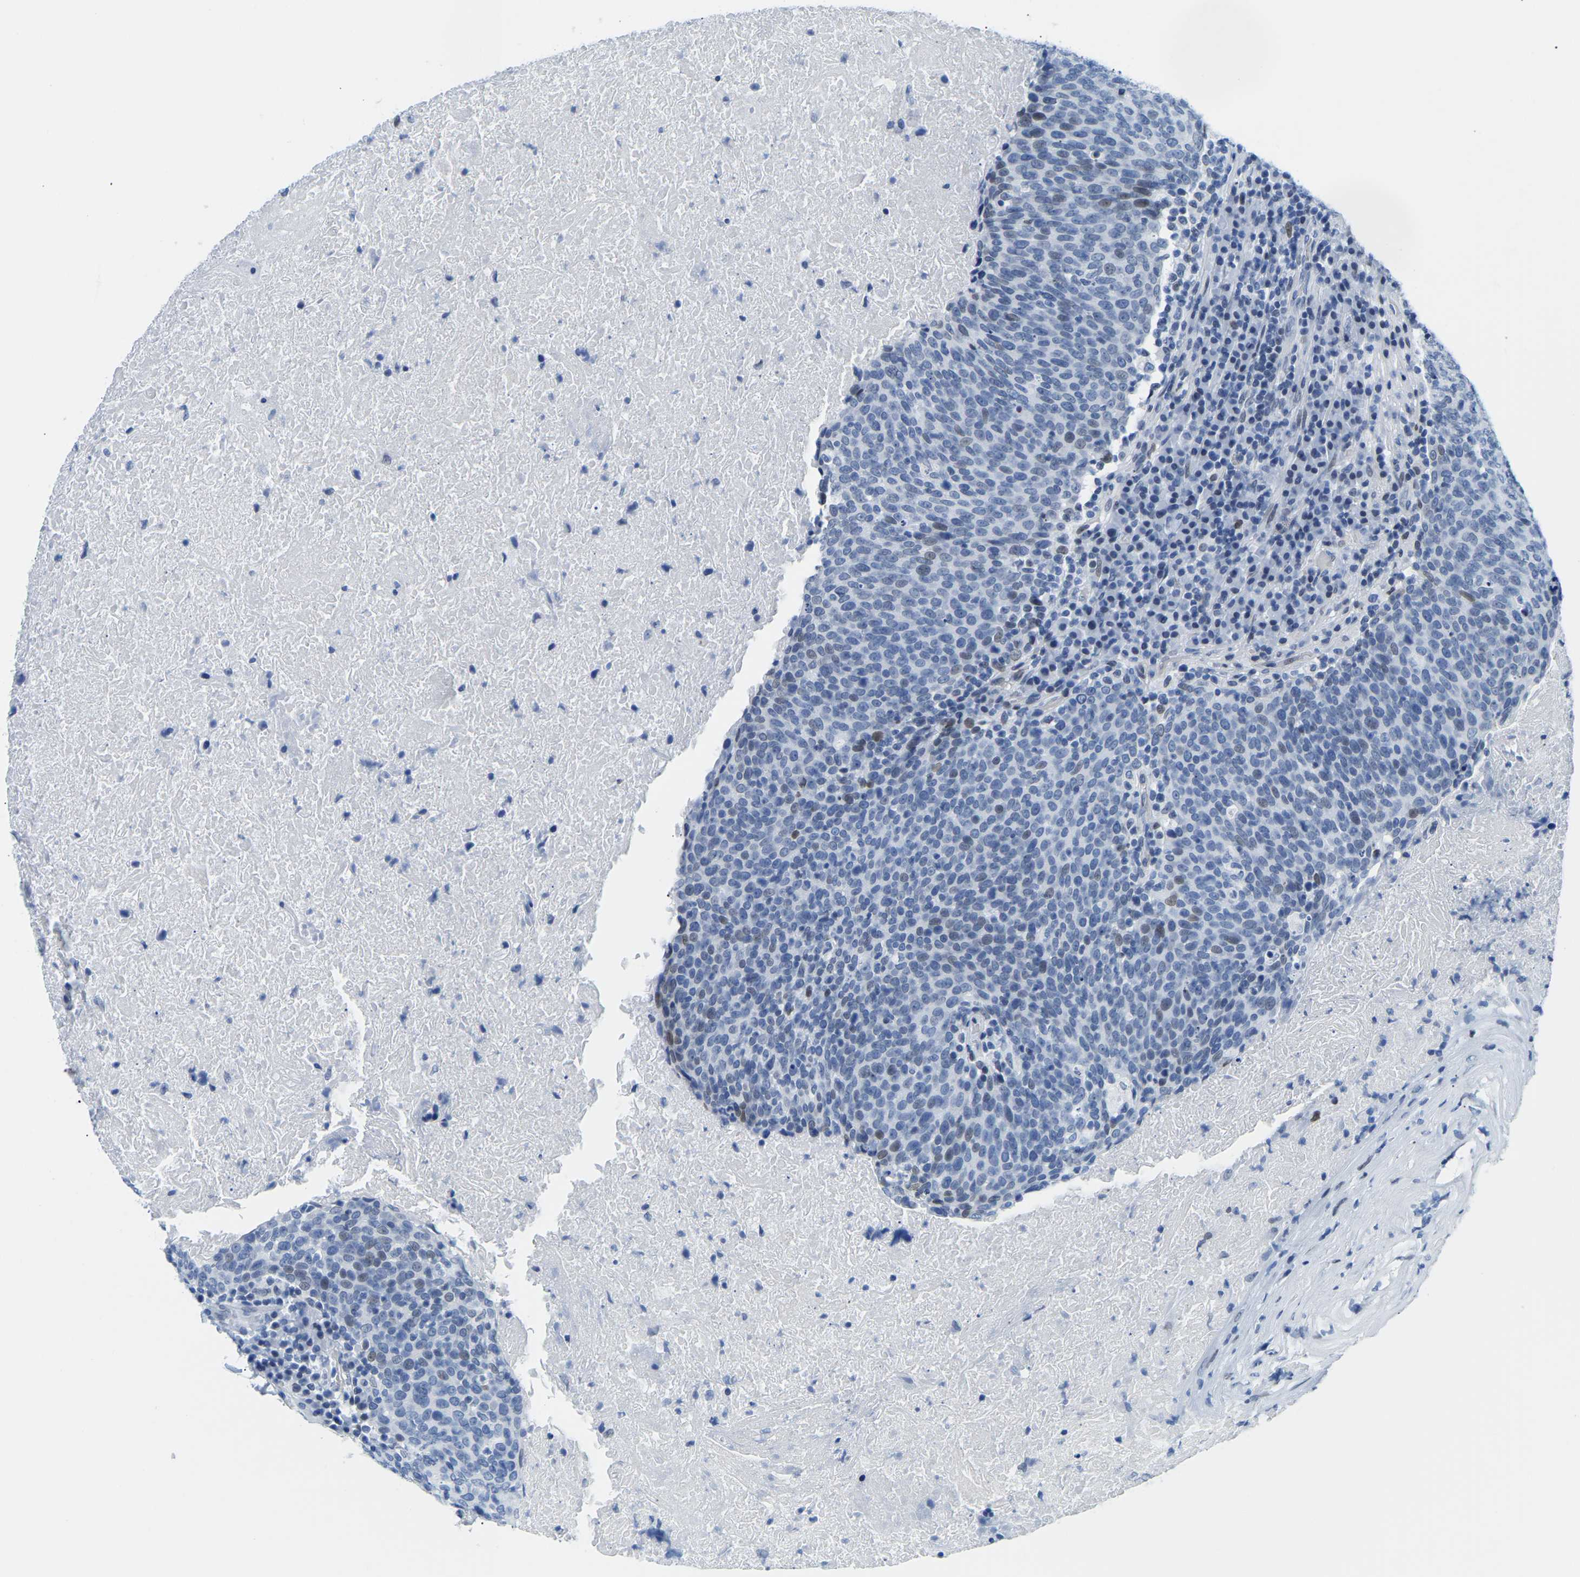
{"staining": {"intensity": "weak", "quantity": "<25%", "location": "cytoplasmic/membranous,nuclear"}, "tissue": "head and neck cancer", "cell_type": "Tumor cells", "image_type": "cancer", "snomed": [{"axis": "morphology", "description": "Squamous cell carcinoma, NOS"}, {"axis": "morphology", "description": "Squamous cell carcinoma, metastatic, NOS"}, {"axis": "topography", "description": "Lymph node"}, {"axis": "topography", "description": "Head-Neck"}], "caption": "Photomicrograph shows no protein positivity in tumor cells of squamous cell carcinoma (head and neck) tissue.", "gene": "UPK3A", "patient": {"sex": "male", "age": 62}}